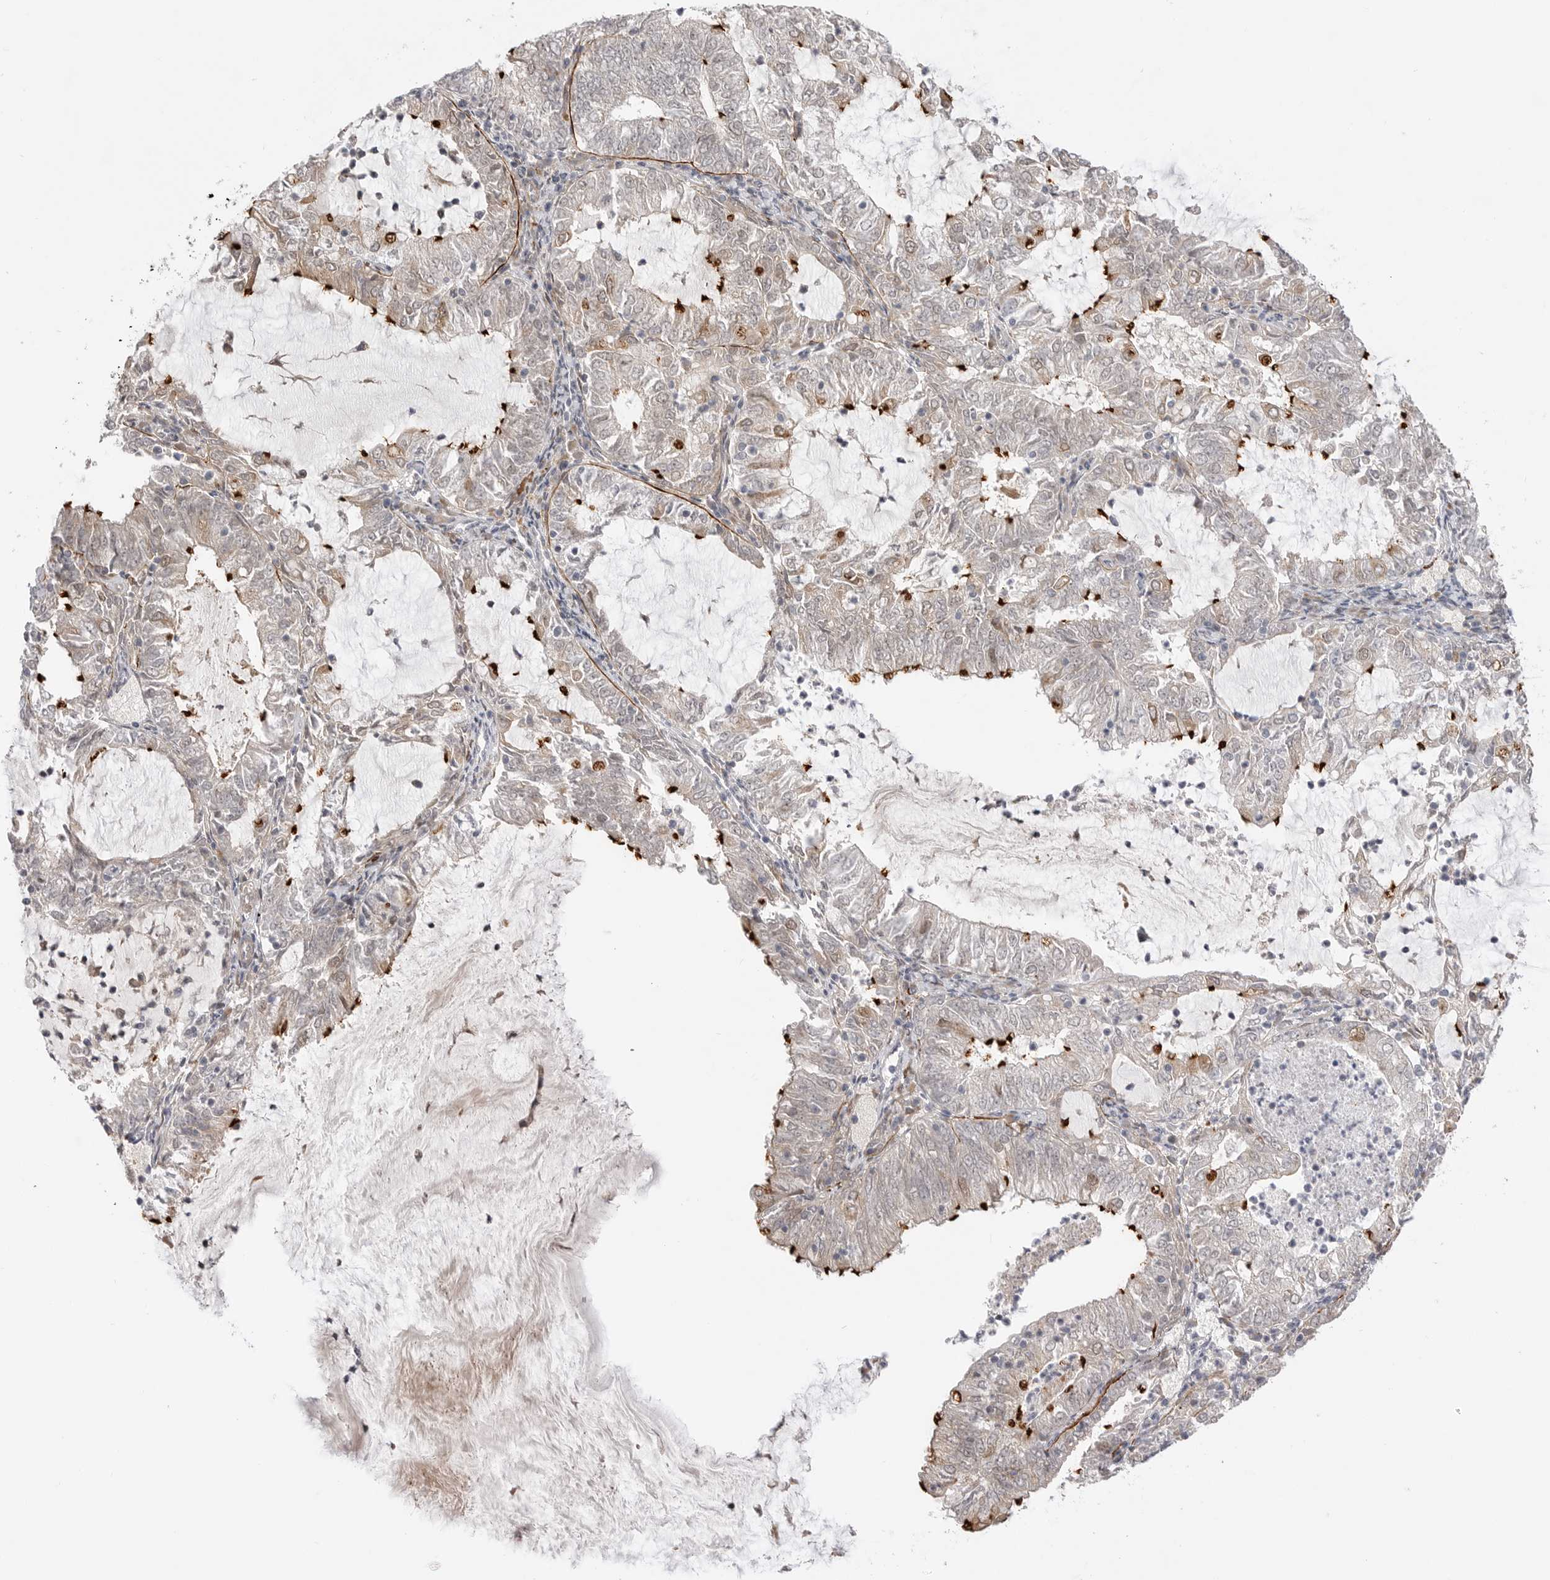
{"staining": {"intensity": "moderate", "quantity": "<25%", "location": "cytoplasmic/membranous"}, "tissue": "endometrial cancer", "cell_type": "Tumor cells", "image_type": "cancer", "snomed": [{"axis": "morphology", "description": "Adenocarcinoma, NOS"}, {"axis": "topography", "description": "Endometrium"}], "caption": "The immunohistochemical stain labels moderate cytoplasmic/membranous positivity in tumor cells of endometrial adenocarcinoma tissue.", "gene": "GGT6", "patient": {"sex": "female", "age": 57}}